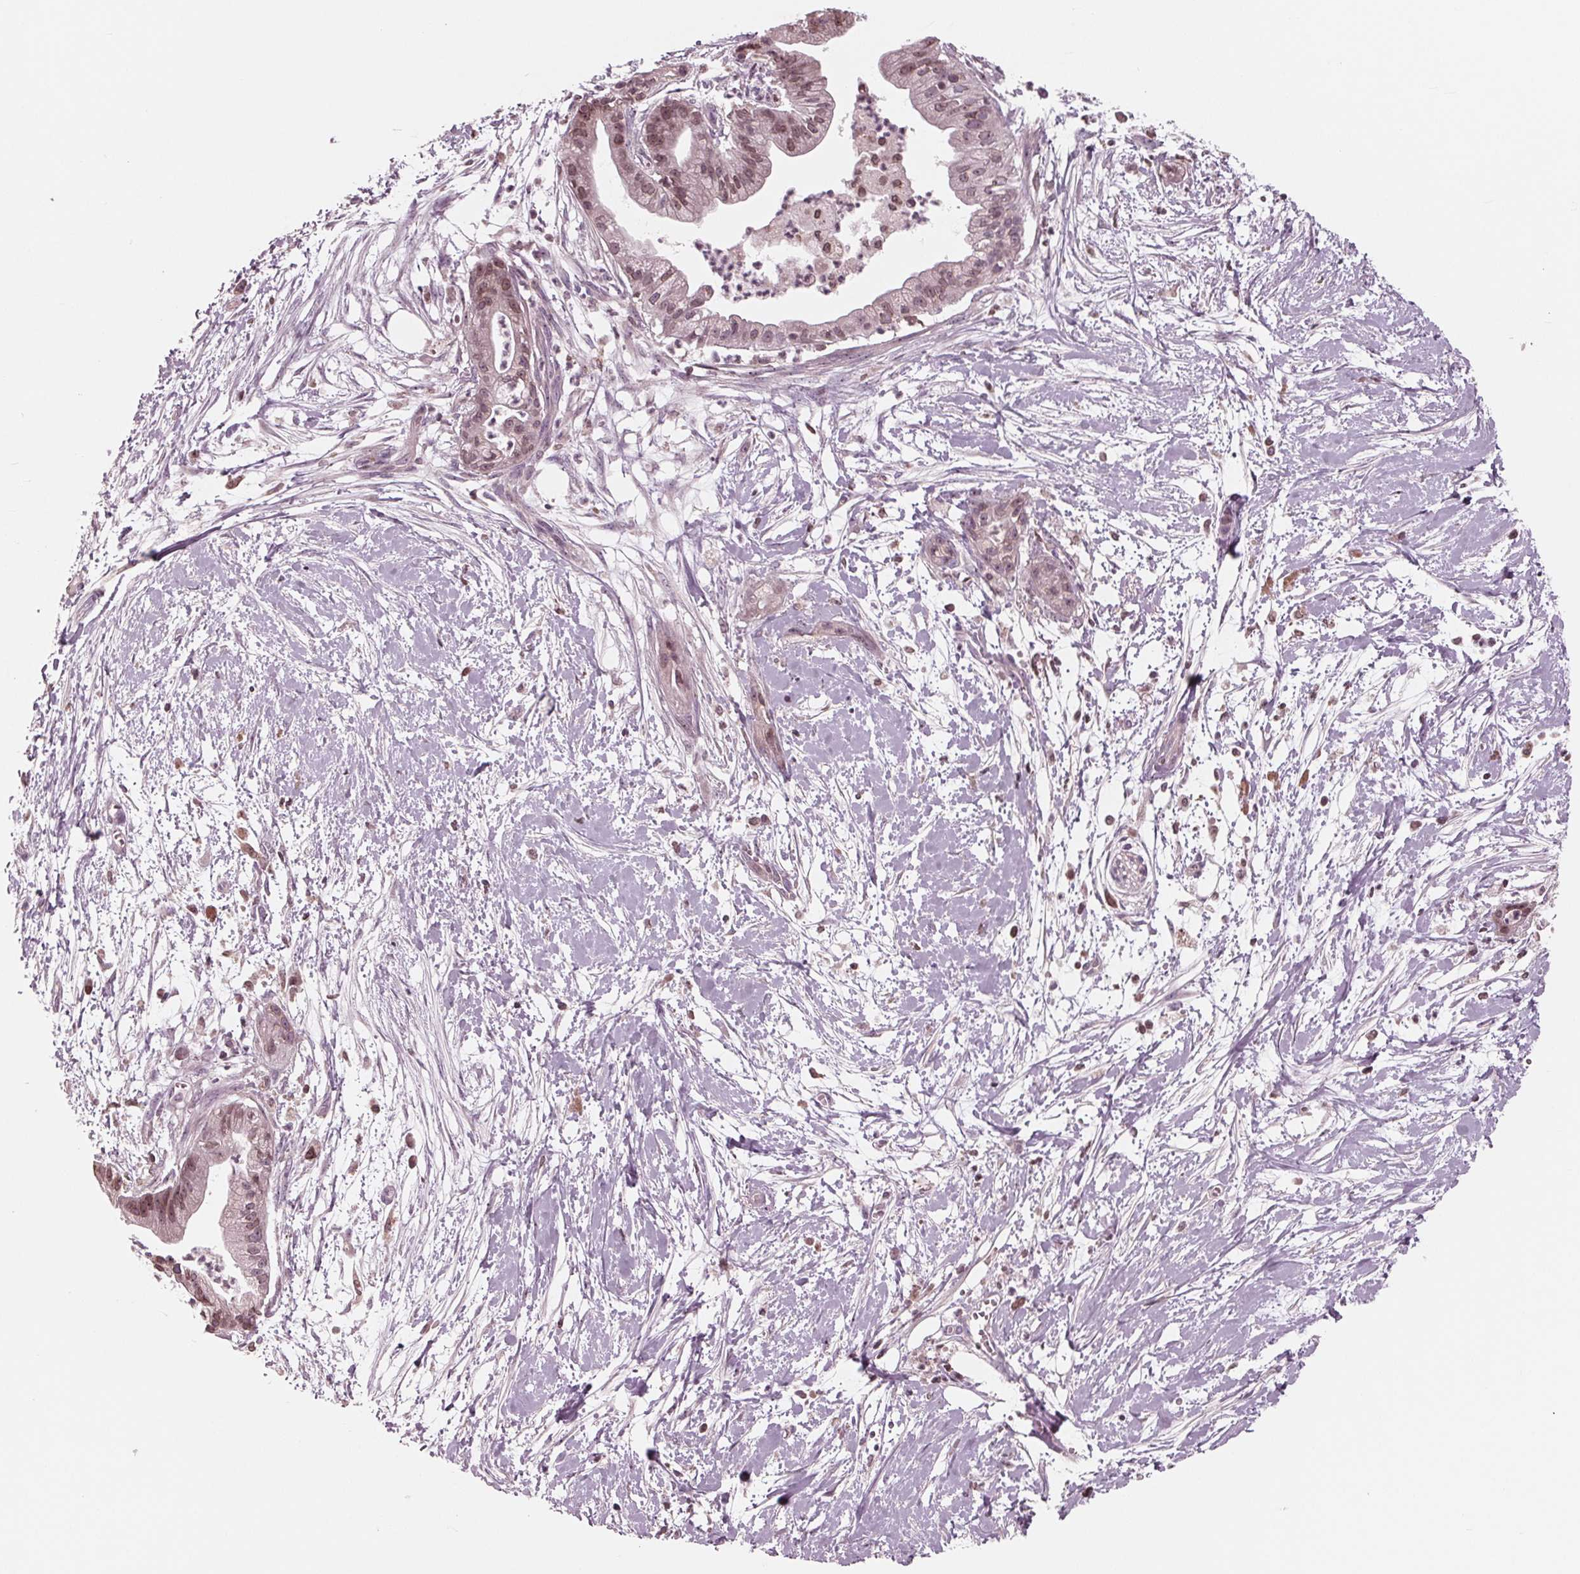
{"staining": {"intensity": "moderate", "quantity": "25%-75%", "location": "nuclear"}, "tissue": "pancreatic cancer", "cell_type": "Tumor cells", "image_type": "cancer", "snomed": [{"axis": "morphology", "description": "Normal tissue, NOS"}, {"axis": "morphology", "description": "Adenocarcinoma, NOS"}, {"axis": "topography", "description": "Lymph node"}, {"axis": "topography", "description": "Pancreas"}], "caption": "Pancreatic cancer tissue shows moderate nuclear staining in about 25%-75% of tumor cells, visualized by immunohistochemistry.", "gene": "NUP210", "patient": {"sex": "female", "age": 58}}